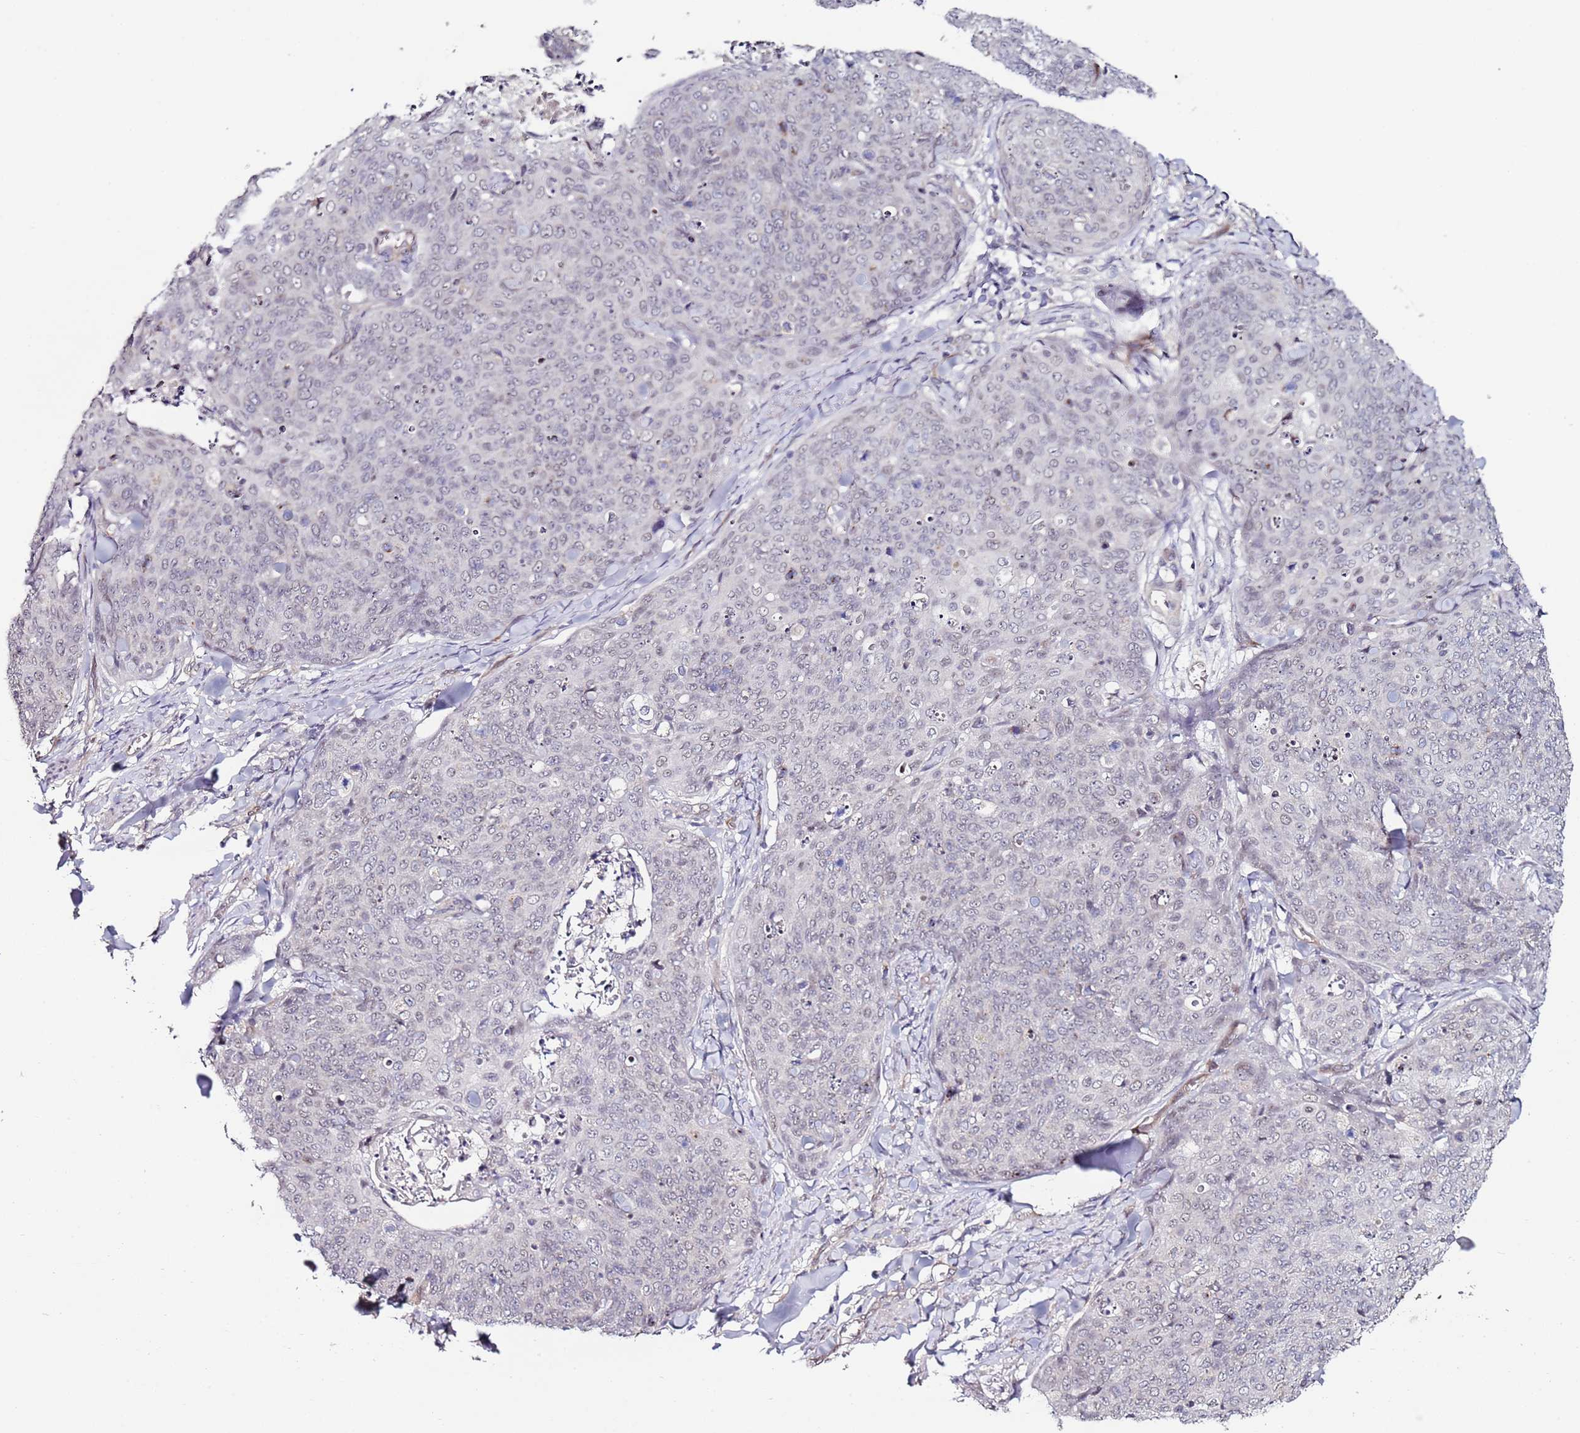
{"staining": {"intensity": "negative", "quantity": "none", "location": "none"}, "tissue": "skin cancer", "cell_type": "Tumor cells", "image_type": "cancer", "snomed": [{"axis": "morphology", "description": "Squamous cell carcinoma, NOS"}, {"axis": "topography", "description": "Skin"}, {"axis": "topography", "description": "Vulva"}], "caption": "Protein analysis of skin cancer exhibits no significant positivity in tumor cells.", "gene": "DUSP28", "patient": {"sex": "female", "age": 85}}